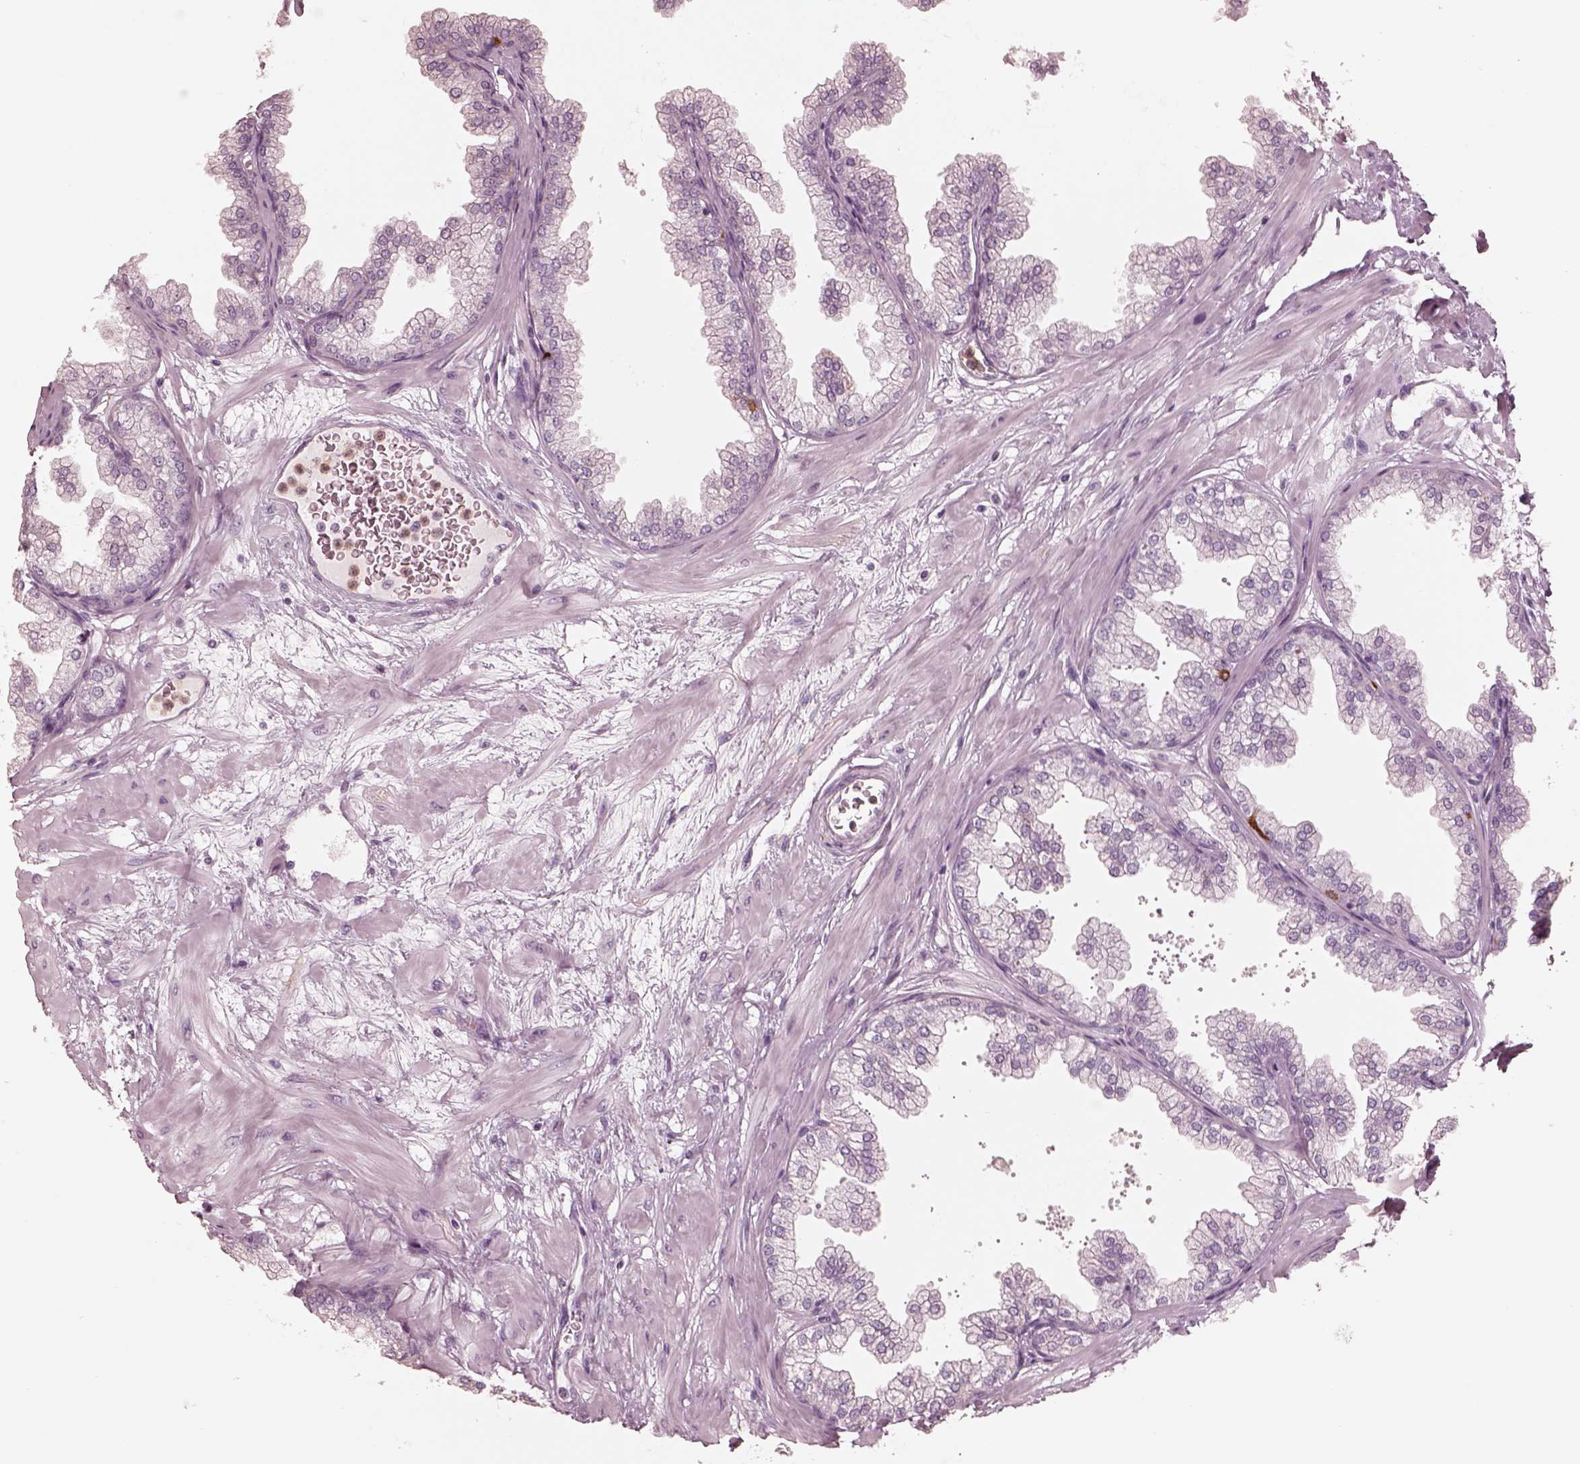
{"staining": {"intensity": "negative", "quantity": "none", "location": "none"}, "tissue": "prostate", "cell_type": "Glandular cells", "image_type": "normal", "snomed": [{"axis": "morphology", "description": "Normal tissue, NOS"}, {"axis": "topography", "description": "Prostate"}], "caption": "Immunohistochemistry photomicrograph of benign prostate: prostate stained with DAB (3,3'-diaminobenzidine) demonstrates no significant protein expression in glandular cells. (DAB (3,3'-diaminobenzidine) immunohistochemistry (IHC), high magnification).", "gene": "GPRIN1", "patient": {"sex": "male", "age": 37}}